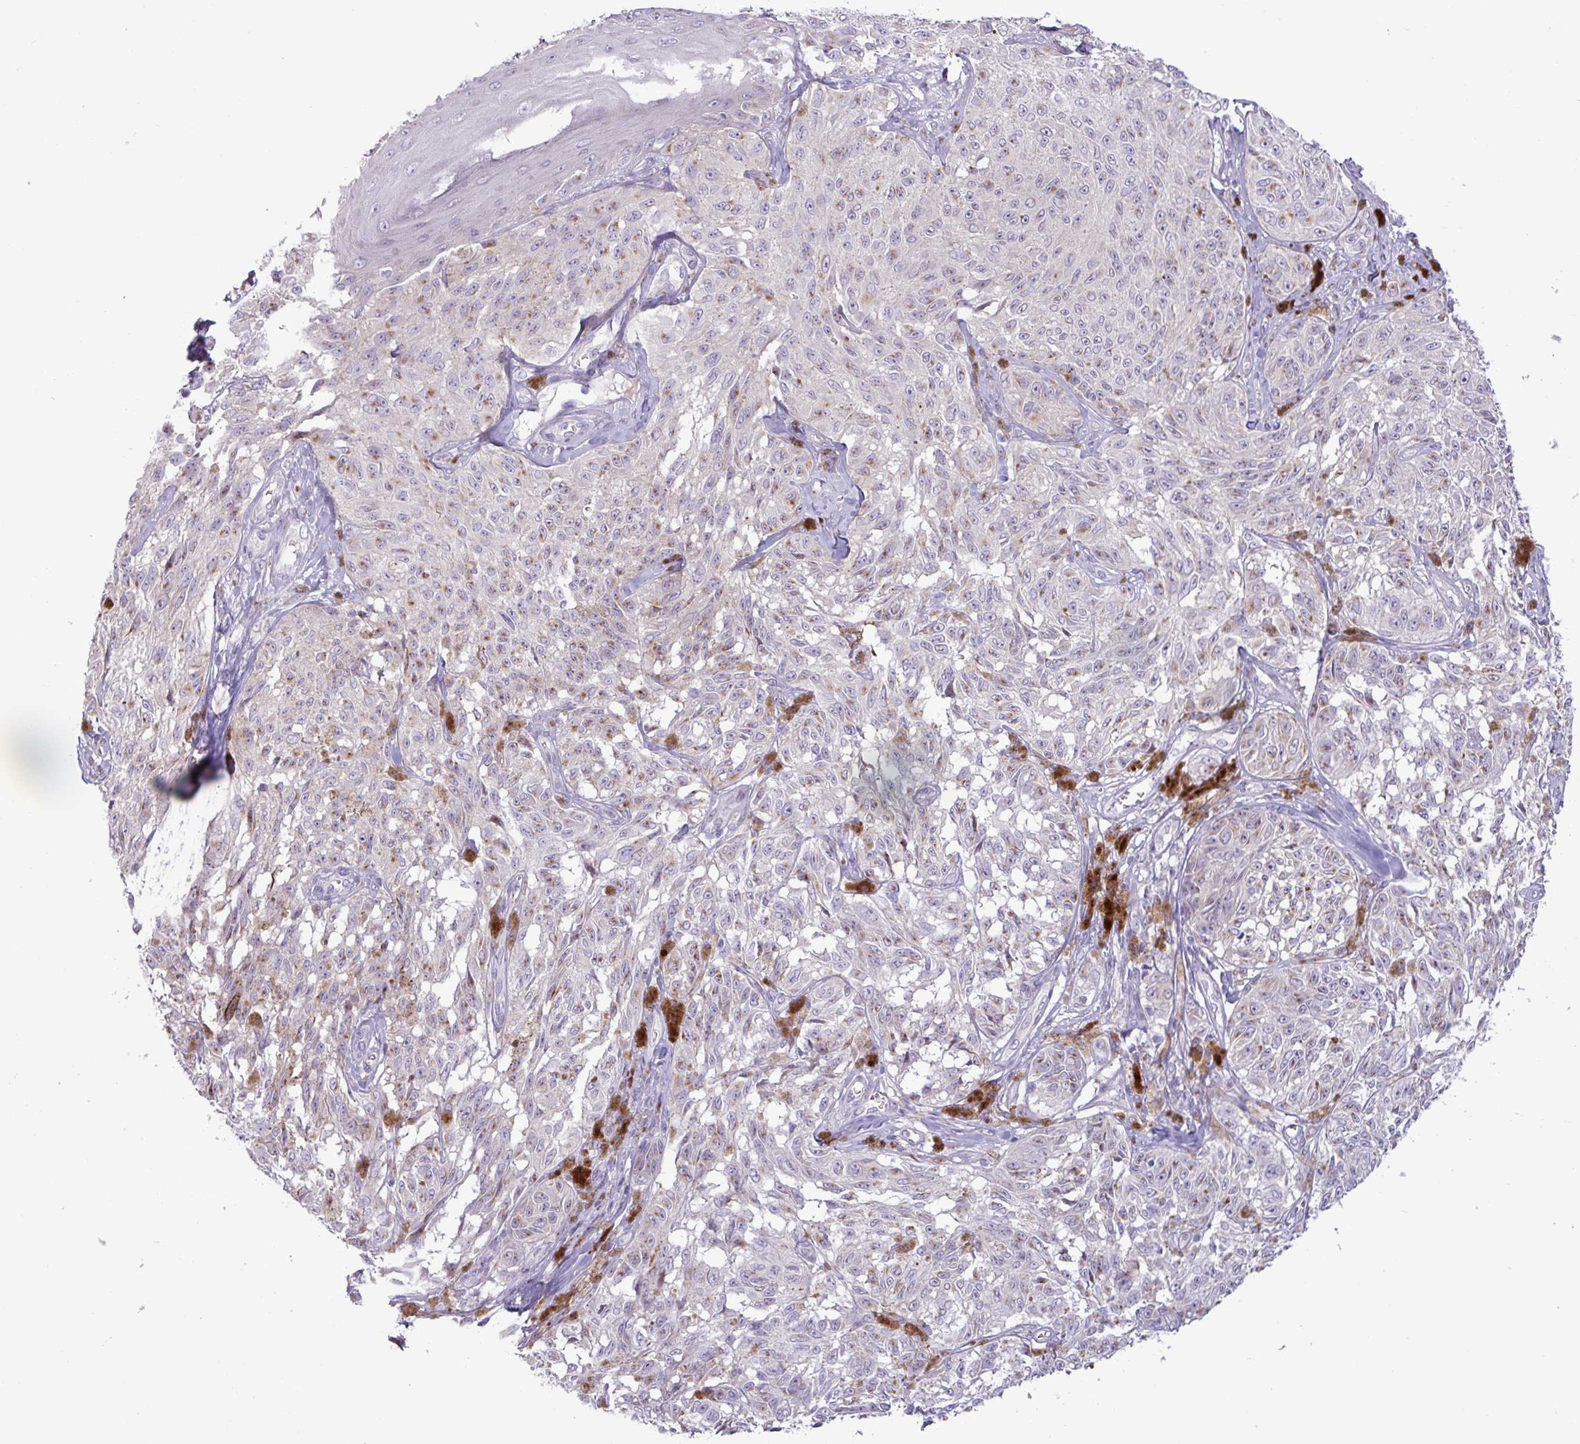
{"staining": {"intensity": "weak", "quantity": "25%-75%", "location": "cytoplasmic/membranous"}, "tissue": "melanoma", "cell_type": "Tumor cells", "image_type": "cancer", "snomed": [{"axis": "morphology", "description": "Malignant melanoma, NOS"}, {"axis": "topography", "description": "Skin"}], "caption": "Brown immunohistochemical staining in human malignant melanoma demonstrates weak cytoplasmic/membranous positivity in about 25%-75% of tumor cells.", "gene": "STIMATE", "patient": {"sex": "male", "age": 68}}